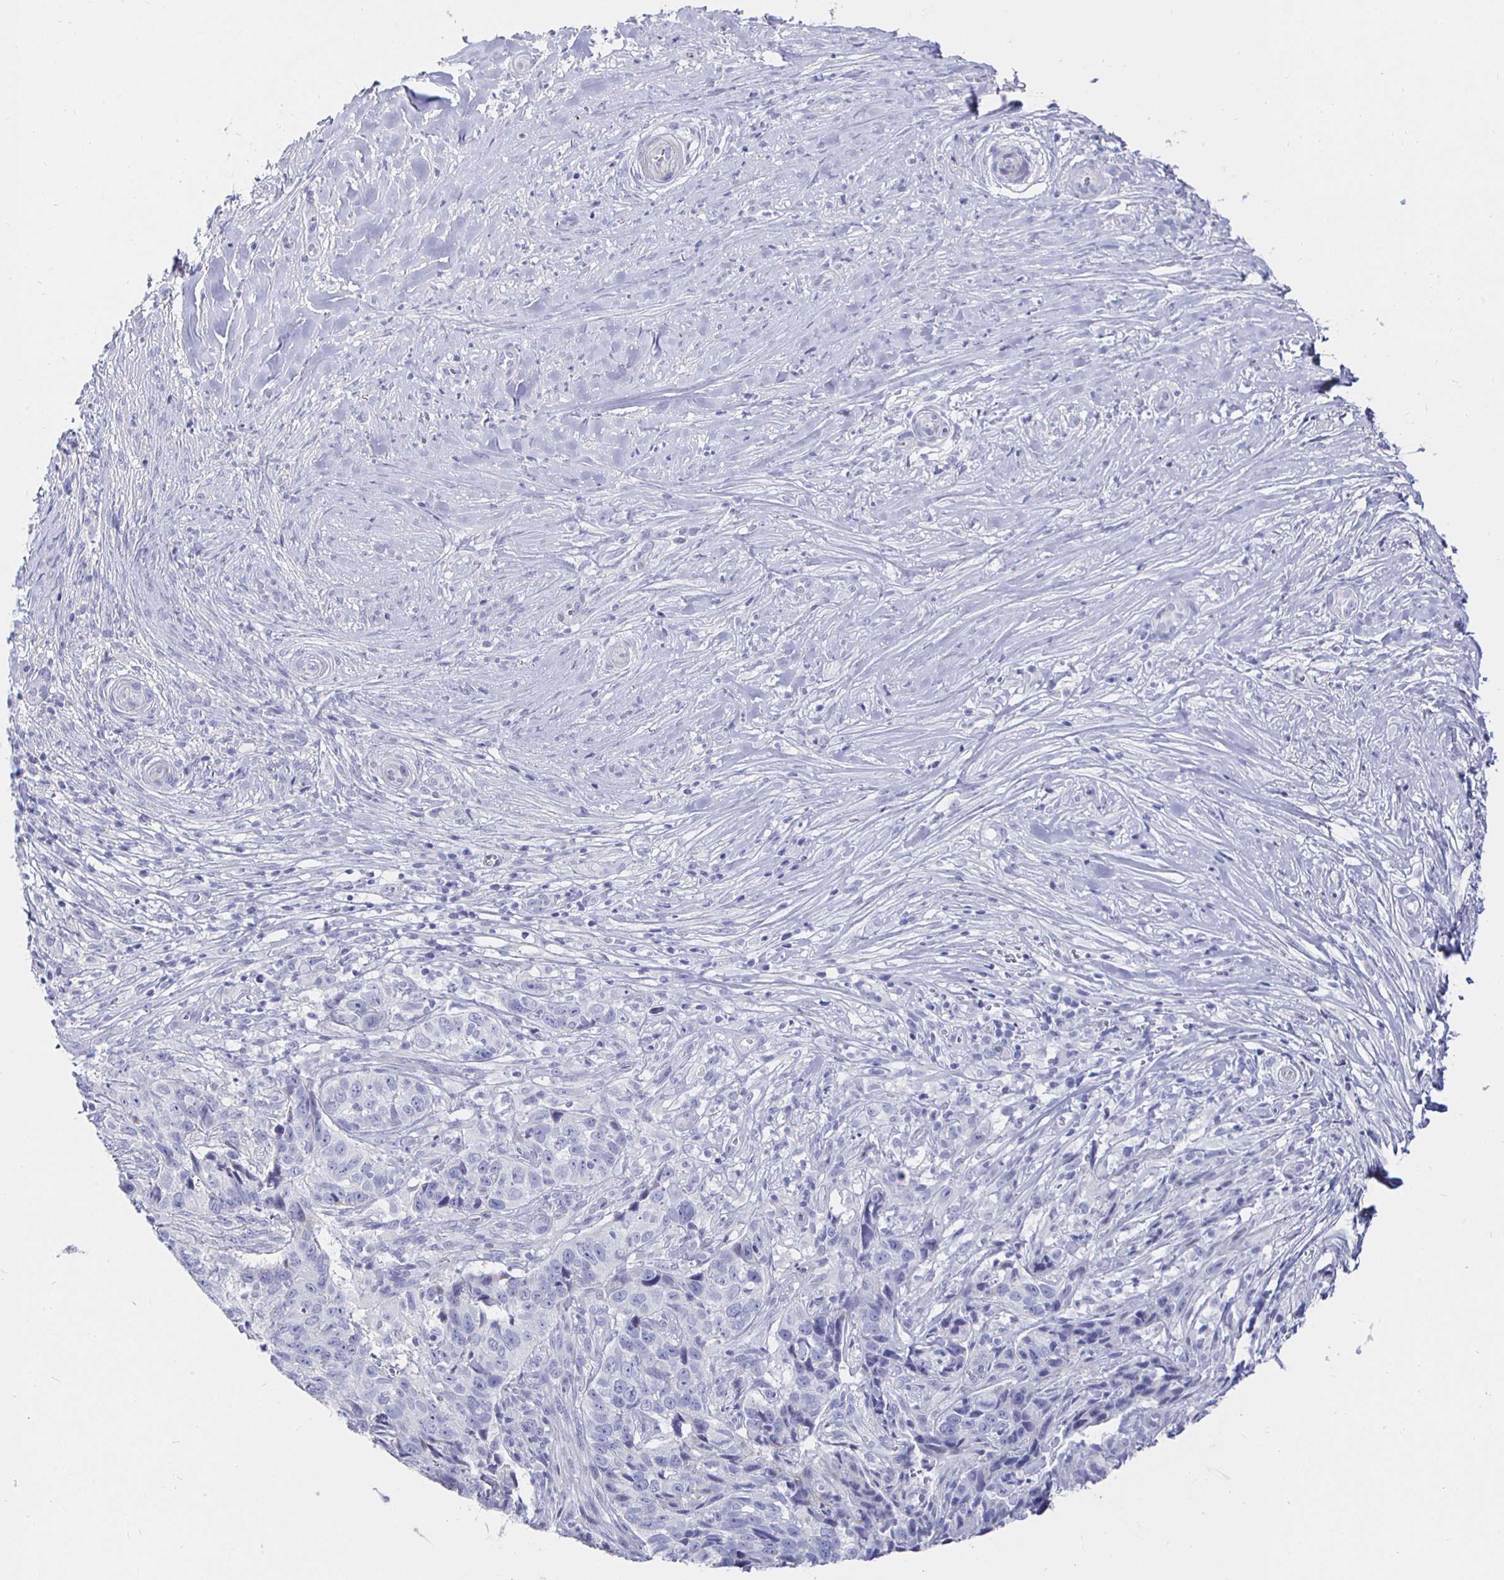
{"staining": {"intensity": "negative", "quantity": "none", "location": "none"}, "tissue": "skin cancer", "cell_type": "Tumor cells", "image_type": "cancer", "snomed": [{"axis": "morphology", "description": "Basal cell carcinoma"}, {"axis": "topography", "description": "Skin"}], "caption": "High magnification brightfield microscopy of skin basal cell carcinoma stained with DAB (3,3'-diaminobenzidine) (brown) and counterstained with hematoxylin (blue): tumor cells show no significant expression.", "gene": "CR2", "patient": {"sex": "female", "age": 82}}